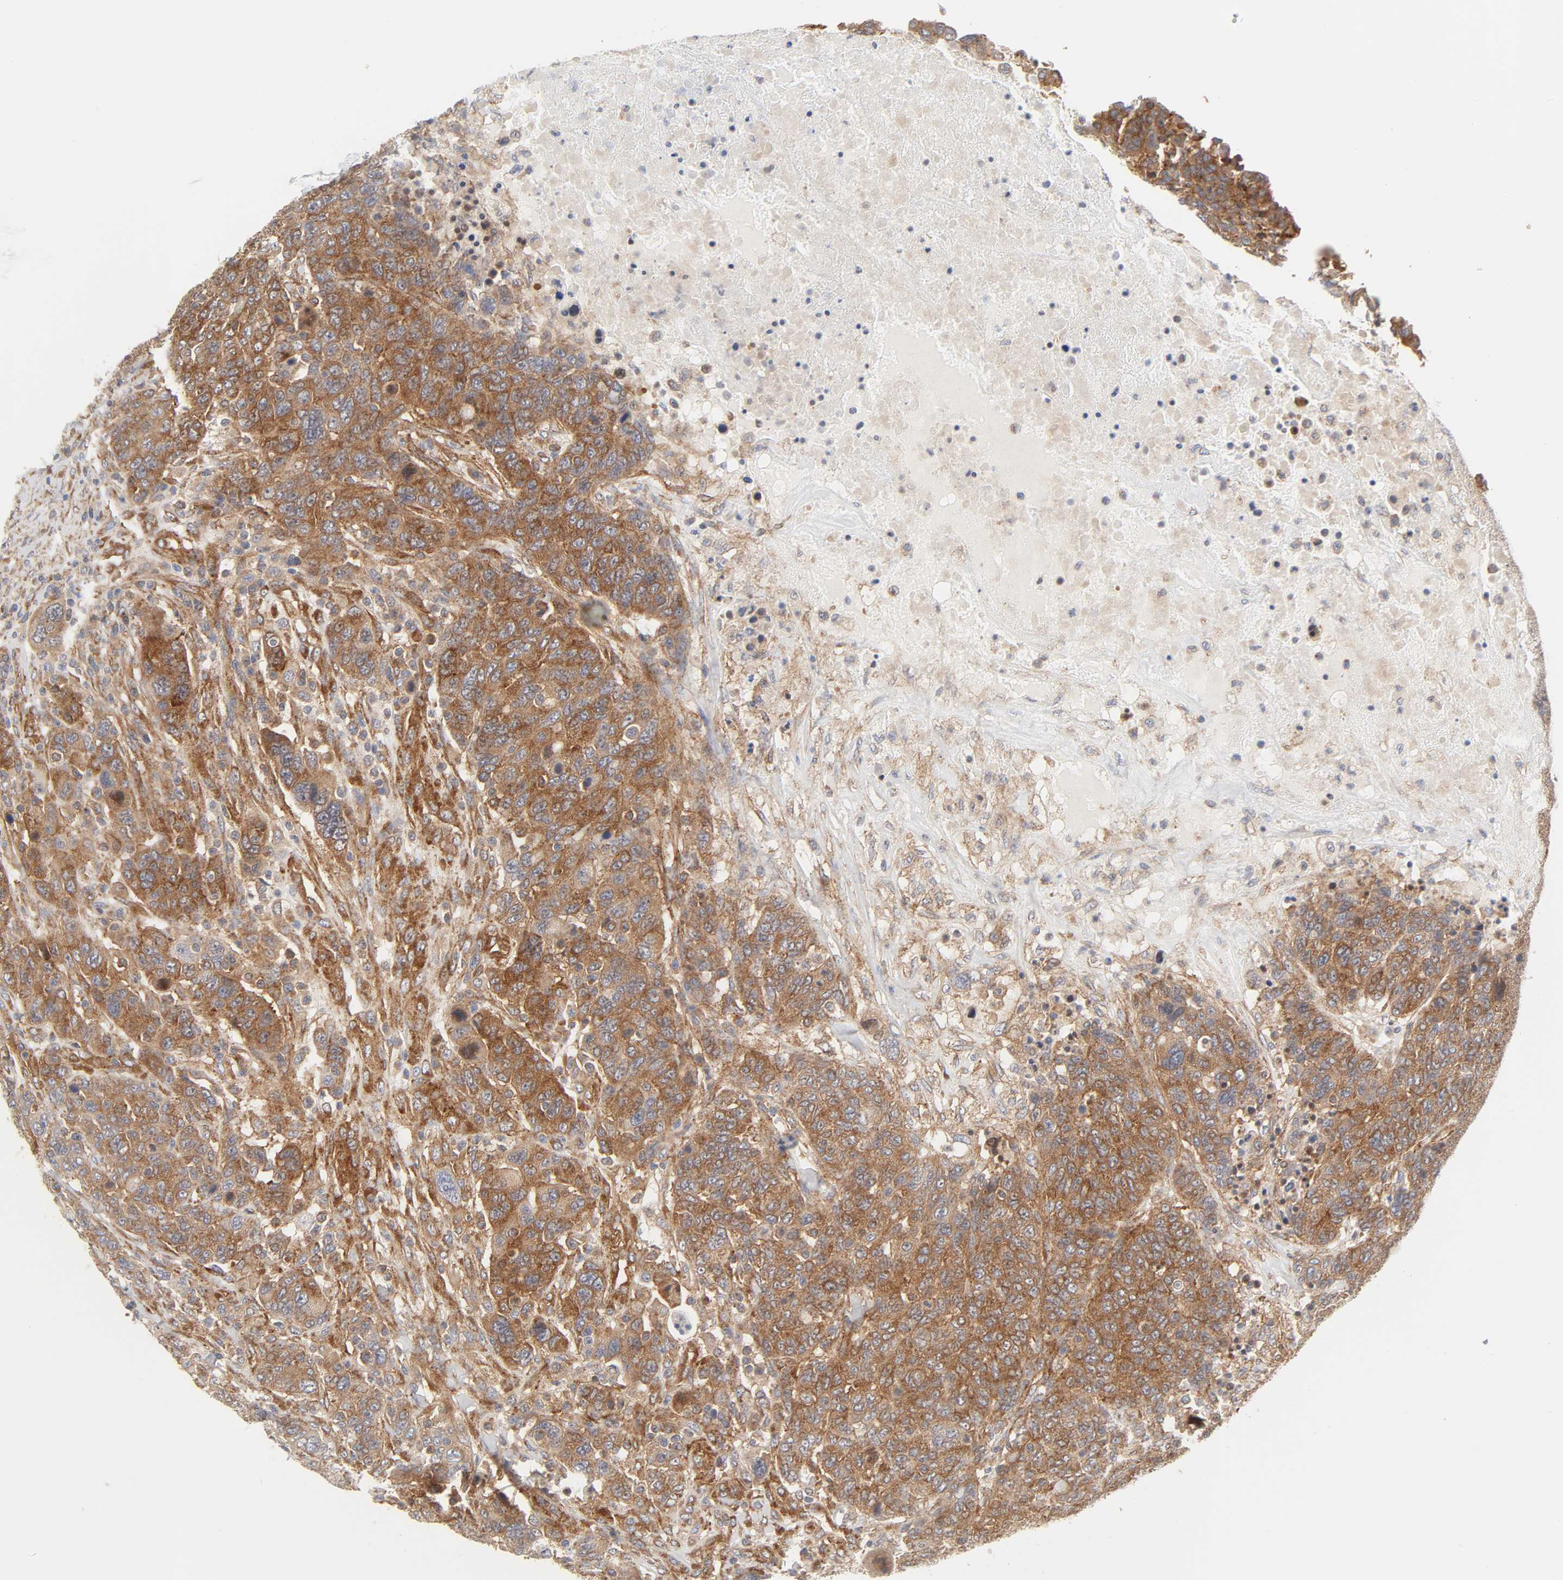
{"staining": {"intensity": "moderate", "quantity": ">75%", "location": "cytoplasmic/membranous"}, "tissue": "breast cancer", "cell_type": "Tumor cells", "image_type": "cancer", "snomed": [{"axis": "morphology", "description": "Duct carcinoma"}, {"axis": "topography", "description": "Breast"}], "caption": "Brown immunohistochemical staining in breast cancer (infiltrating ductal carcinoma) displays moderate cytoplasmic/membranous staining in approximately >75% of tumor cells.", "gene": "AP2A1", "patient": {"sex": "female", "age": 37}}